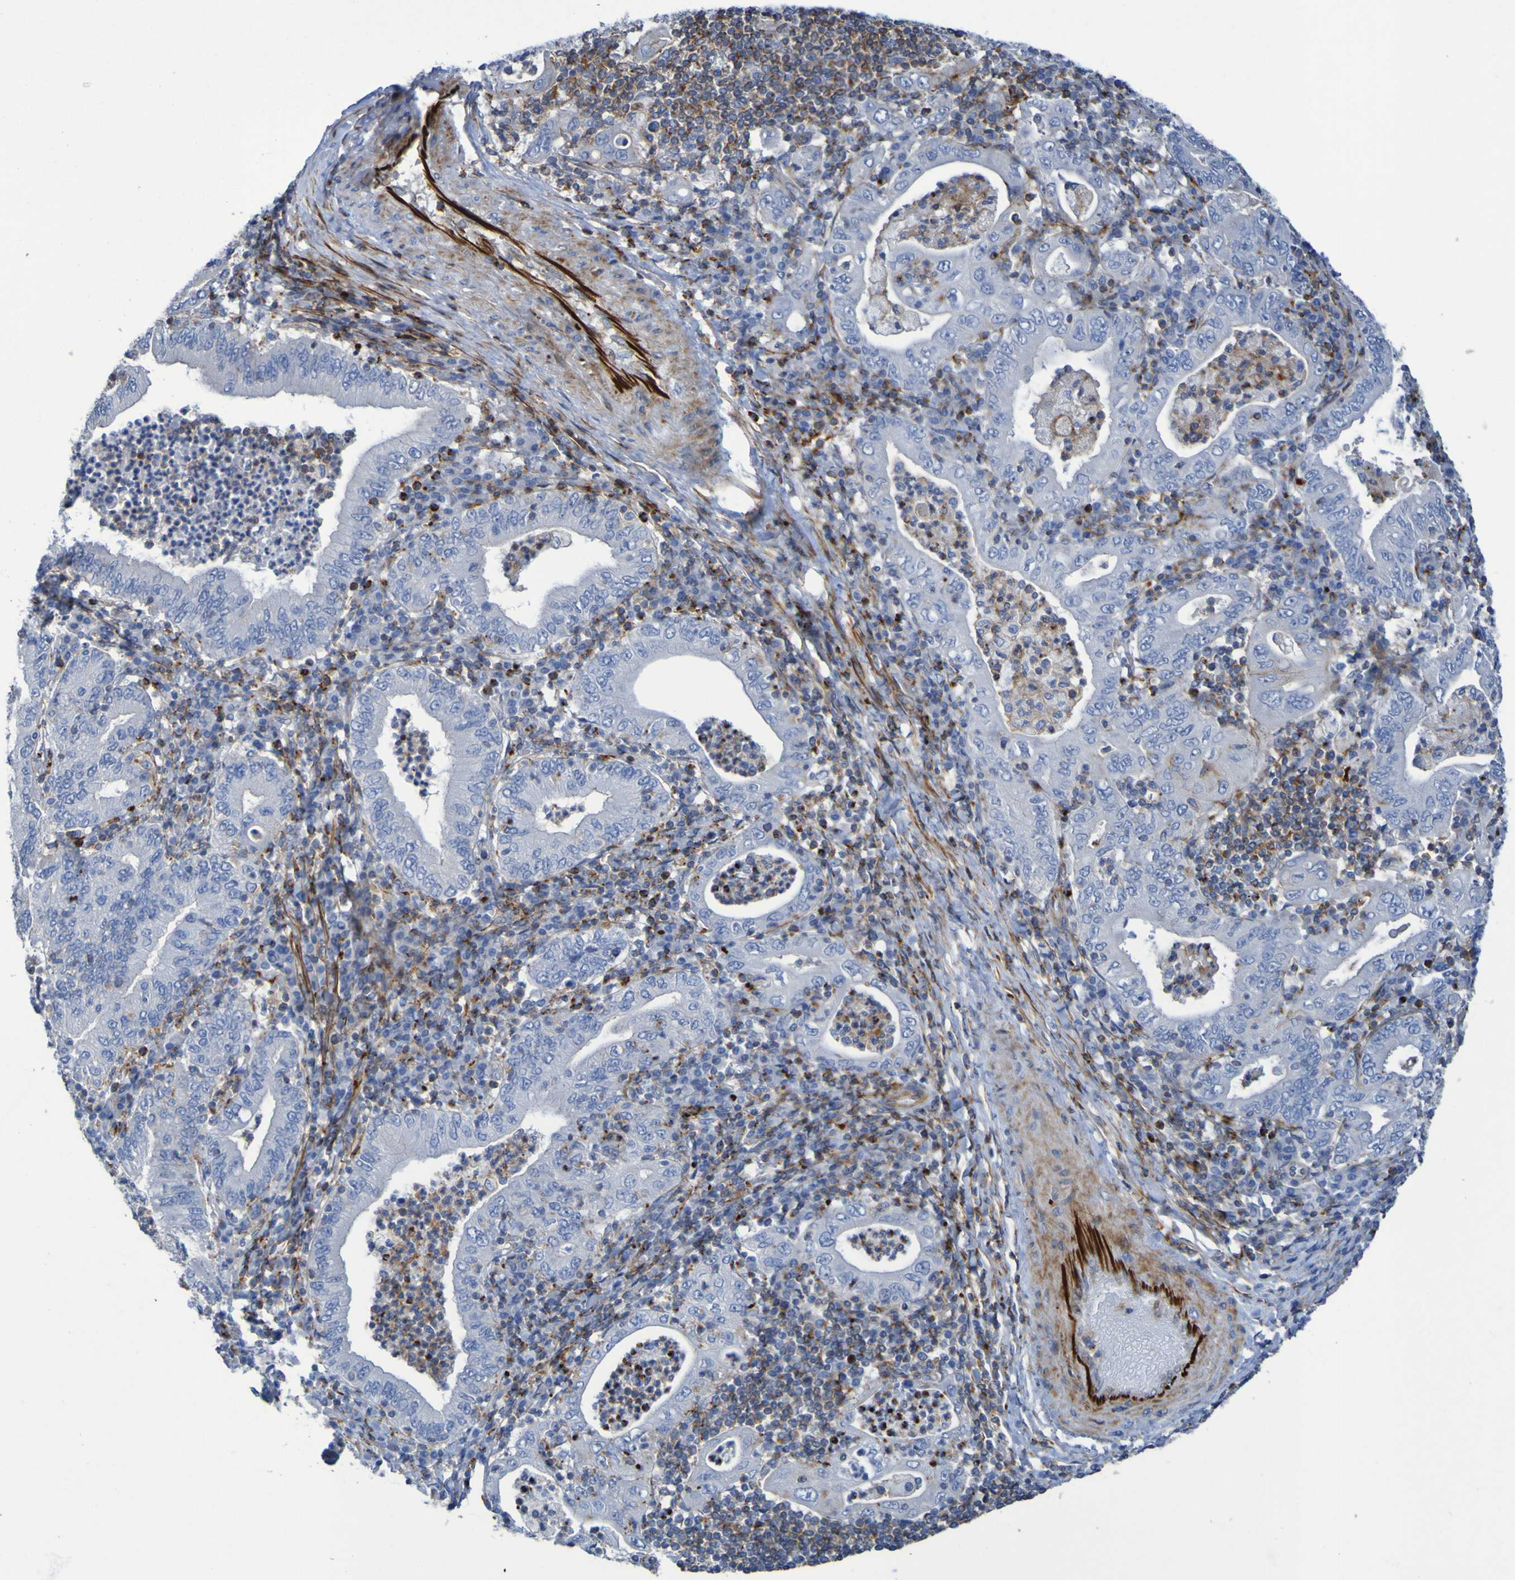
{"staining": {"intensity": "negative", "quantity": "none", "location": "none"}, "tissue": "stomach cancer", "cell_type": "Tumor cells", "image_type": "cancer", "snomed": [{"axis": "morphology", "description": "Normal tissue, NOS"}, {"axis": "morphology", "description": "Adenocarcinoma, NOS"}, {"axis": "topography", "description": "Esophagus"}, {"axis": "topography", "description": "Stomach, upper"}, {"axis": "topography", "description": "Peripheral nerve tissue"}], "caption": "Tumor cells show no significant expression in stomach cancer.", "gene": "RNF182", "patient": {"sex": "male", "age": 62}}